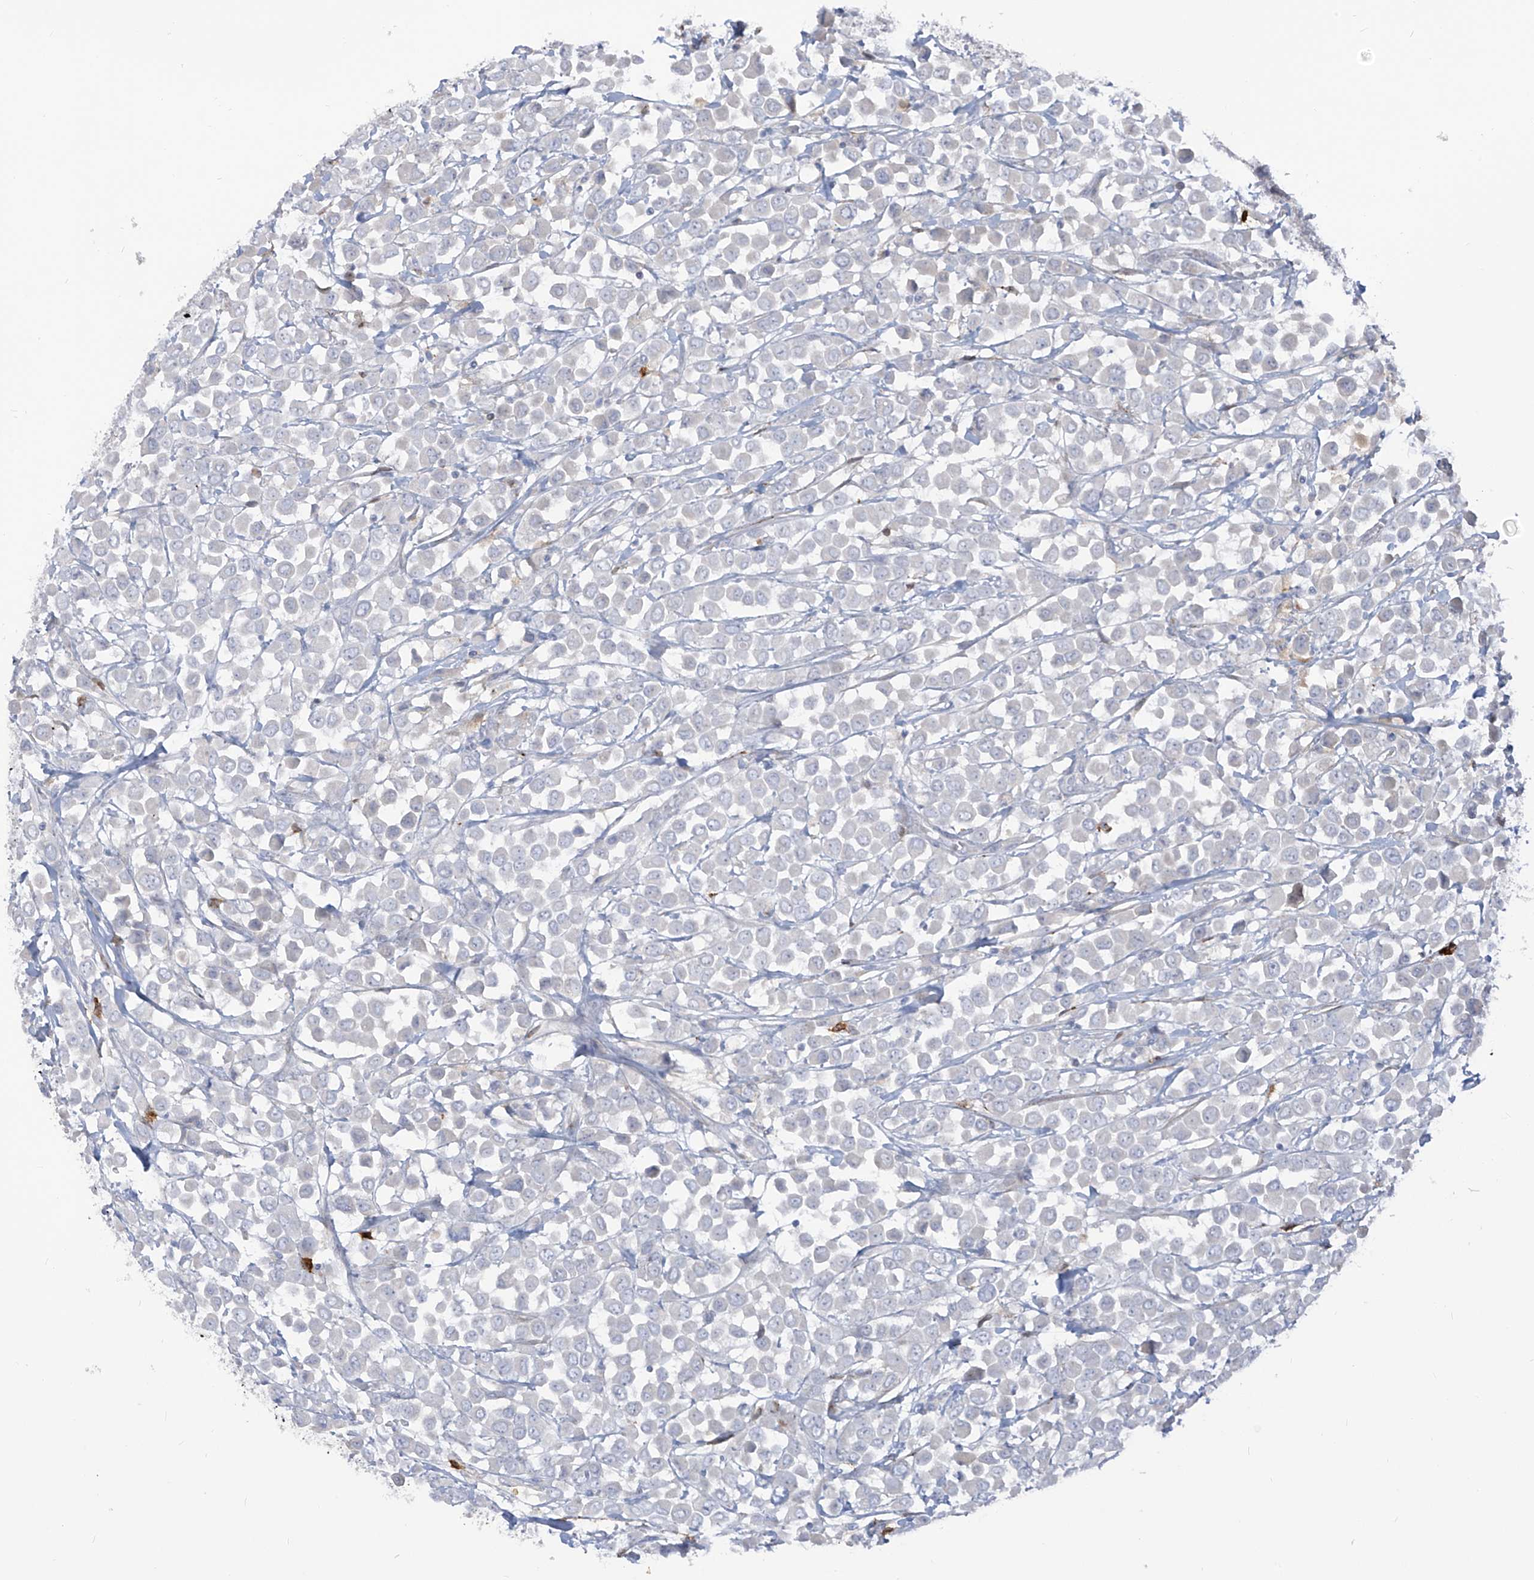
{"staining": {"intensity": "negative", "quantity": "none", "location": "none"}, "tissue": "breast cancer", "cell_type": "Tumor cells", "image_type": "cancer", "snomed": [{"axis": "morphology", "description": "Duct carcinoma"}, {"axis": "topography", "description": "Breast"}], "caption": "Tumor cells show no significant positivity in invasive ductal carcinoma (breast).", "gene": "NOTO", "patient": {"sex": "female", "age": 61}}